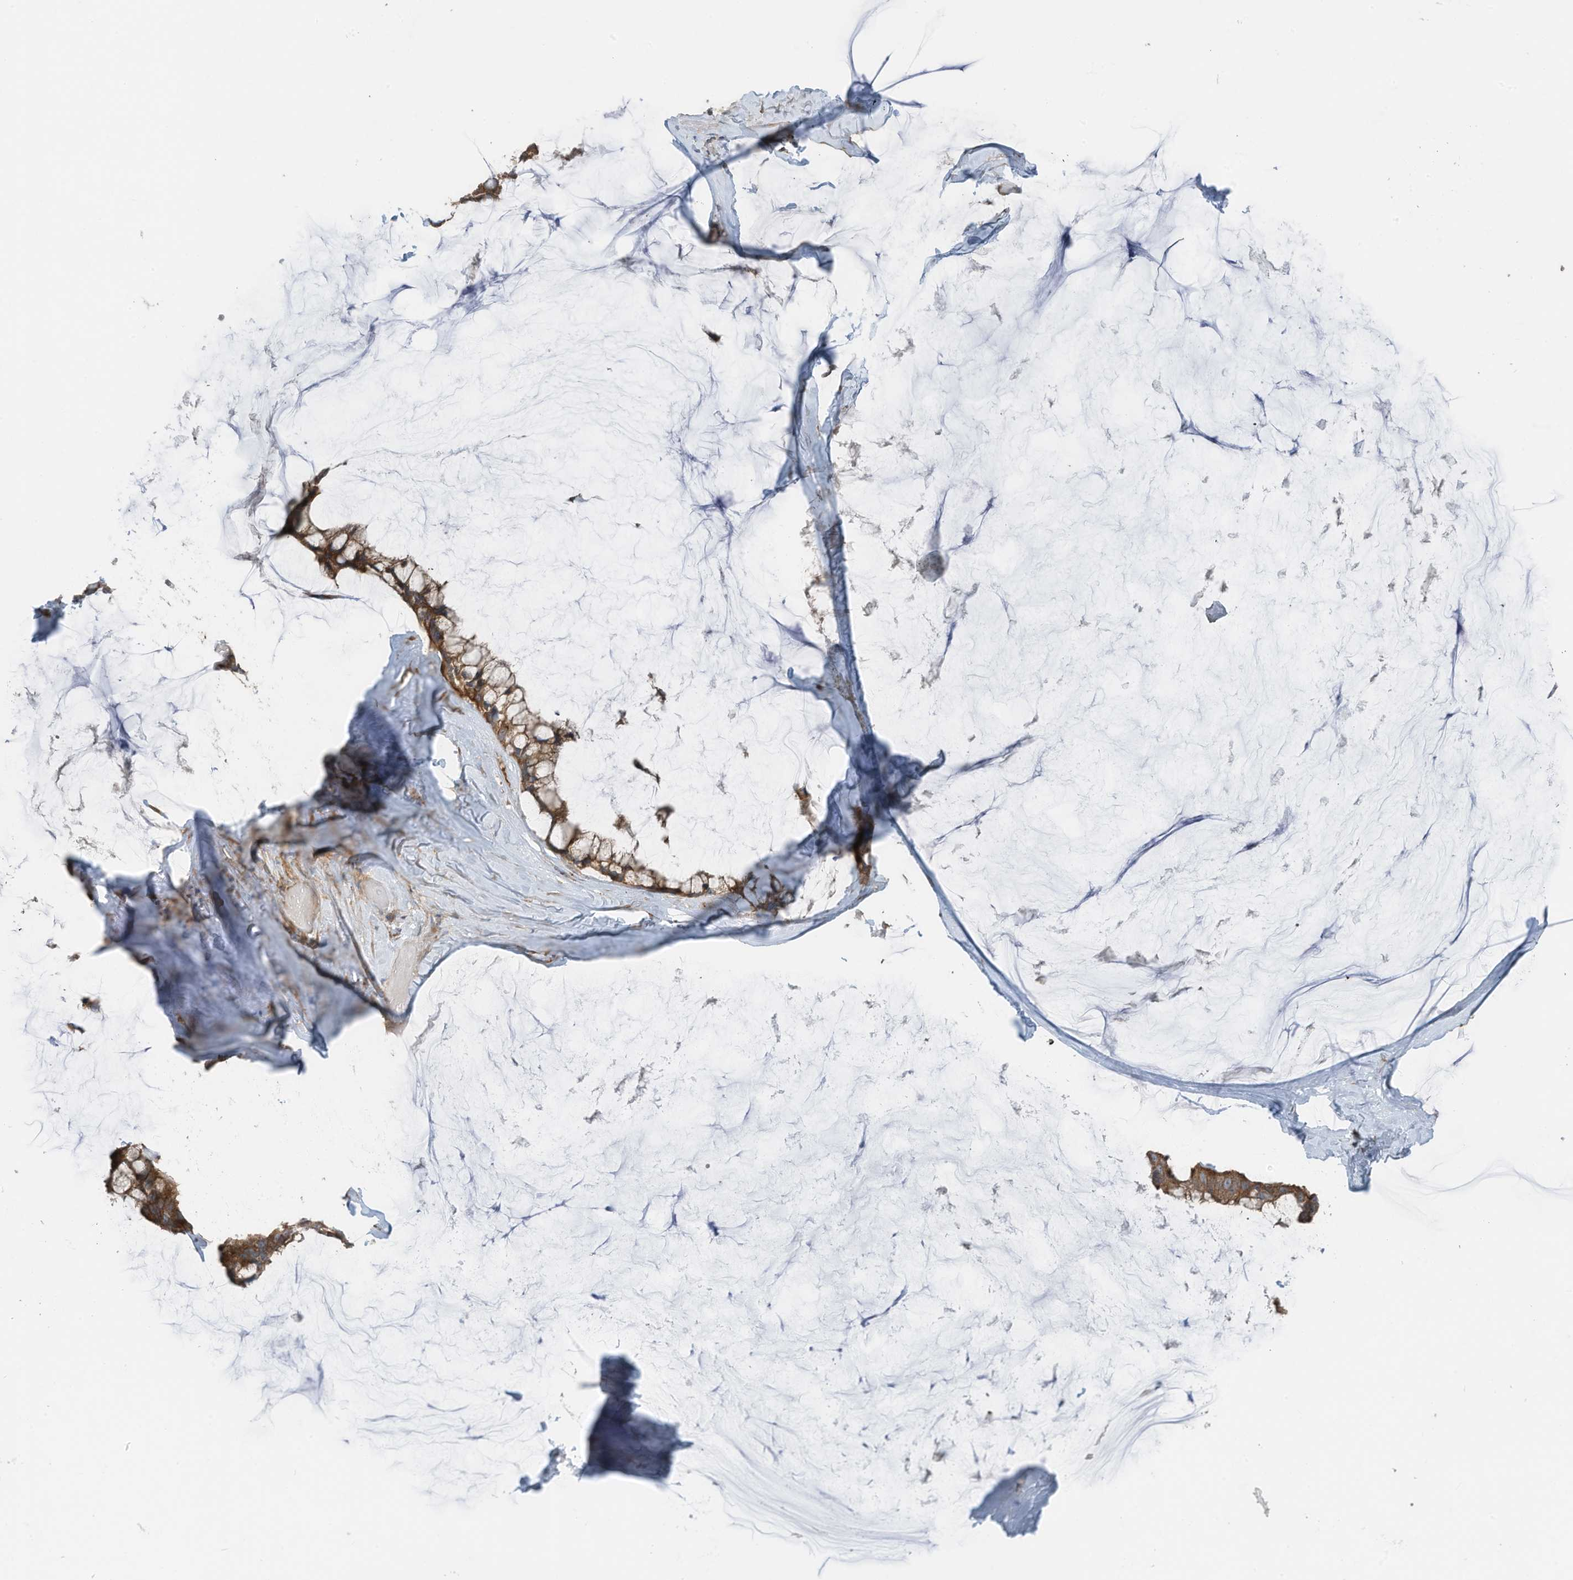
{"staining": {"intensity": "moderate", "quantity": ">75%", "location": "cytoplasmic/membranous"}, "tissue": "ovarian cancer", "cell_type": "Tumor cells", "image_type": "cancer", "snomed": [{"axis": "morphology", "description": "Cystadenocarcinoma, mucinous, NOS"}, {"axis": "topography", "description": "Ovary"}], "caption": "DAB (3,3'-diaminobenzidine) immunohistochemical staining of ovarian cancer (mucinous cystadenocarcinoma) exhibits moderate cytoplasmic/membranous protein positivity in approximately >75% of tumor cells. The staining is performed using DAB (3,3'-diaminobenzidine) brown chromogen to label protein expression. The nuclei are counter-stained blue using hematoxylin.", "gene": "TXNDC9", "patient": {"sex": "female", "age": 39}}